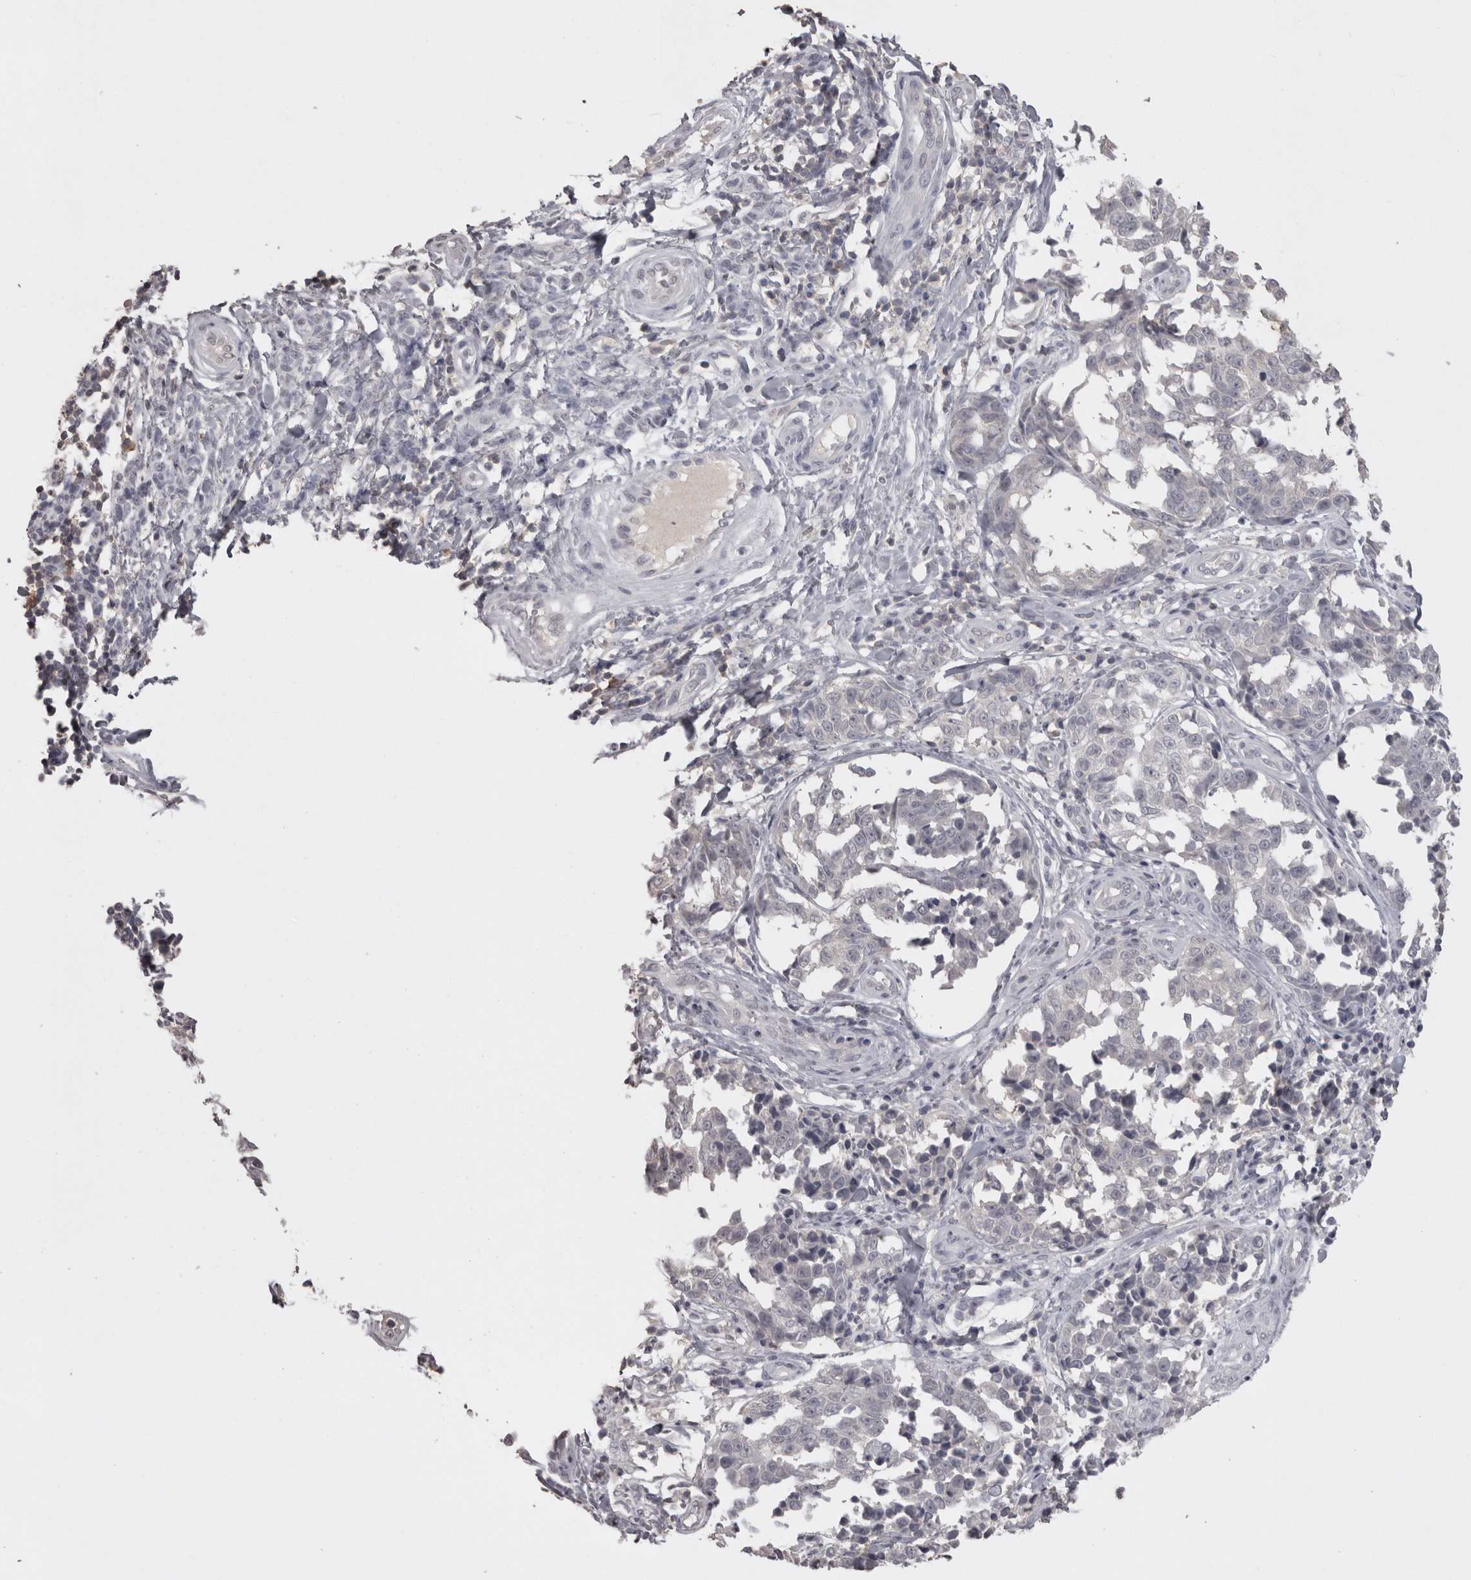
{"staining": {"intensity": "negative", "quantity": "none", "location": "none"}, "tissue": "melanoma", "cell_type": "Tumor cells", "image_type": "cancer", "snomed": [{"axis": "morphology", "description": "Malignant melanoma, NOS"}, {"axis": "topography", "description": "Skin"}], "caption": "Human malignant melanoma stained for a protein using IHC exhibits no staining in tumor cells.", "gene": "LAX1", "patient": {"sex": "female", "age": 64}}